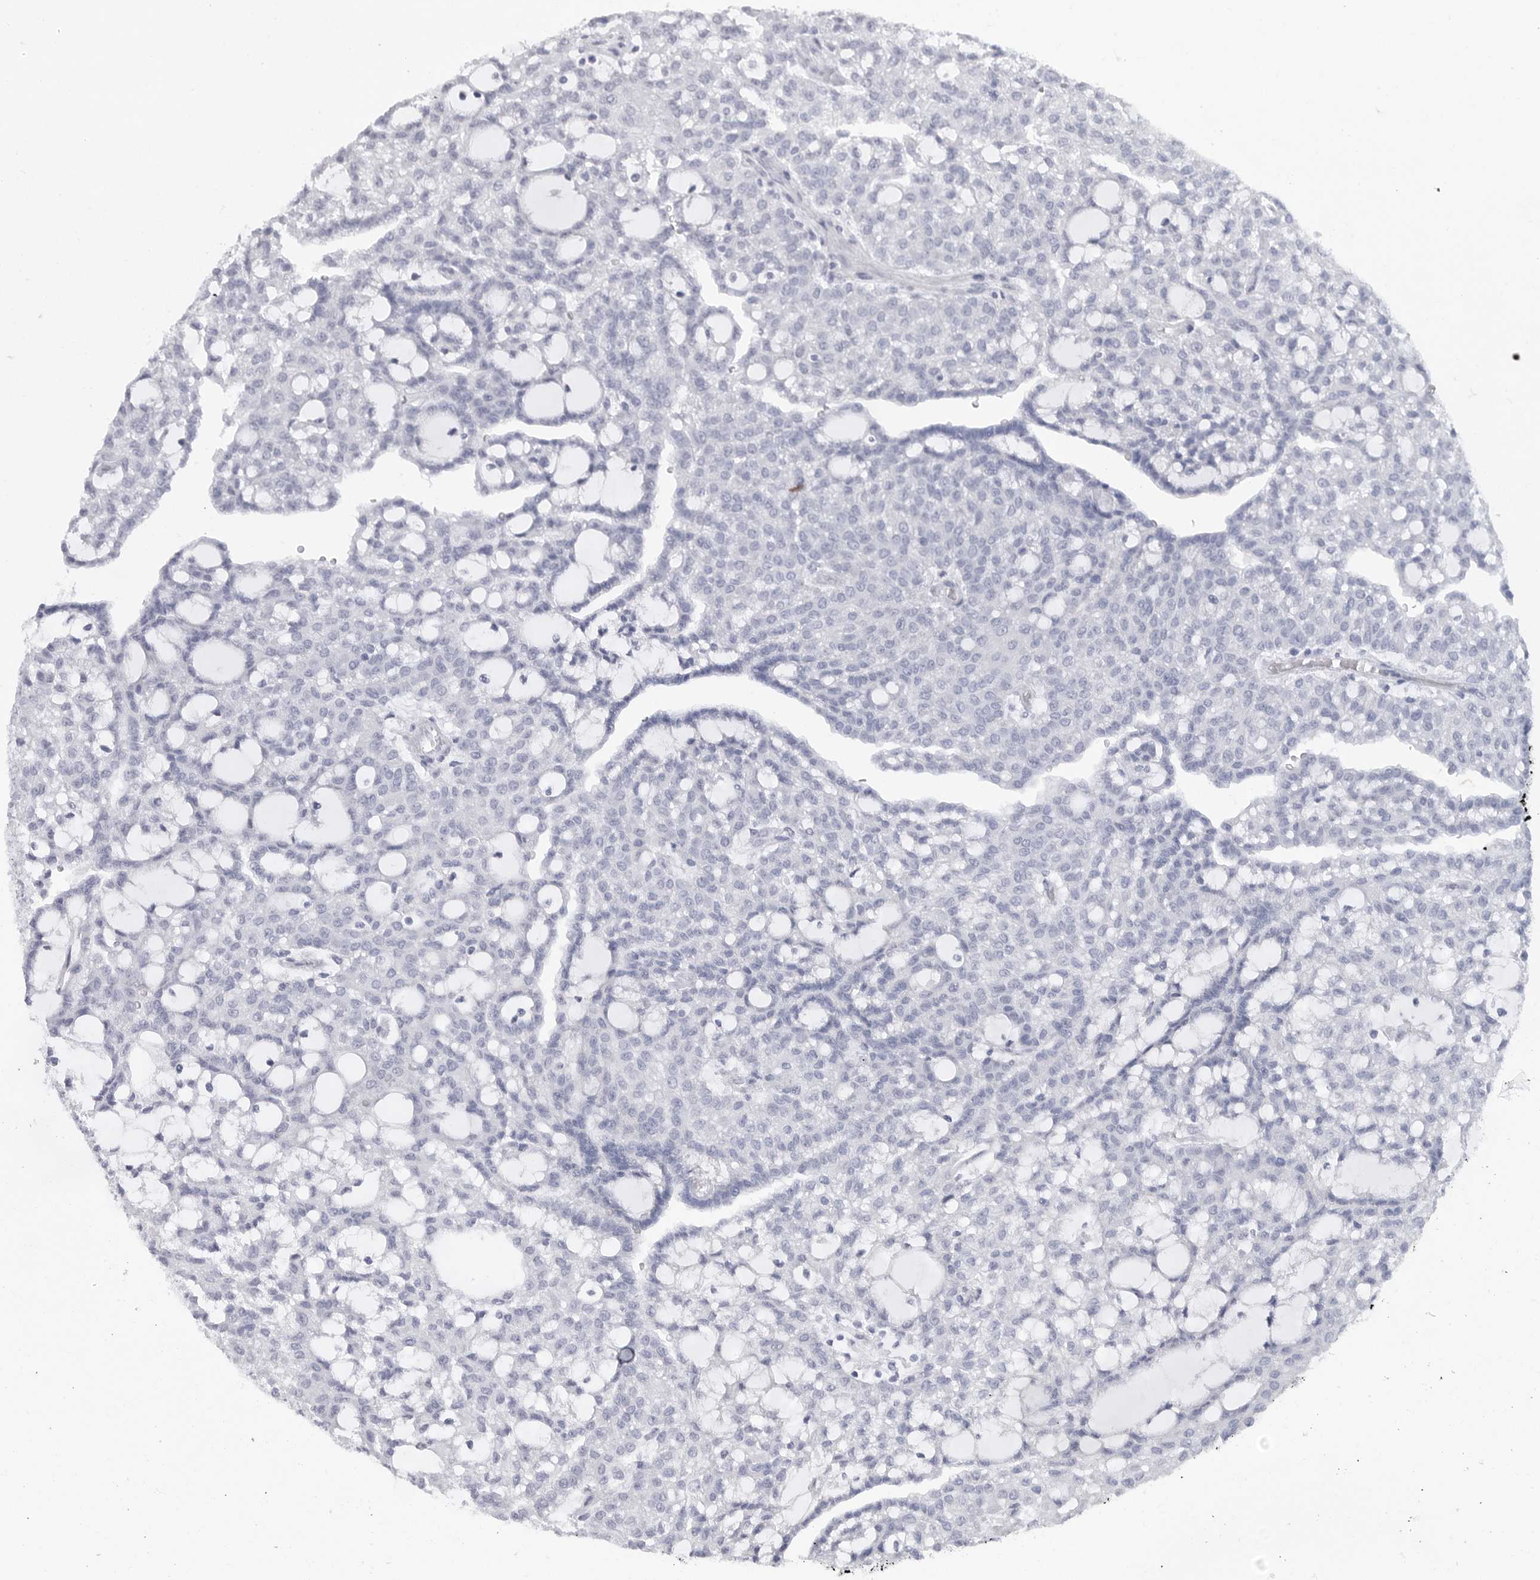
{"staining": {"intensity": "negative", "quantity": "none", "location": "none"}, "tissue": "renal cancer", "cell_type": "Tumor cells", "image_type": "cancer", "snomed": [{"axis": "morphology", "description": "Adenocarcinoma, NOS"}, {"axis": "topography", "description": "Kidney"}], "caption": "Protein analysis of renal cancer (adenocarcinoma) displays no significant staining in tumor cells.", "gene": "TNR", "patient": {"sex": "male", "age": 63}}